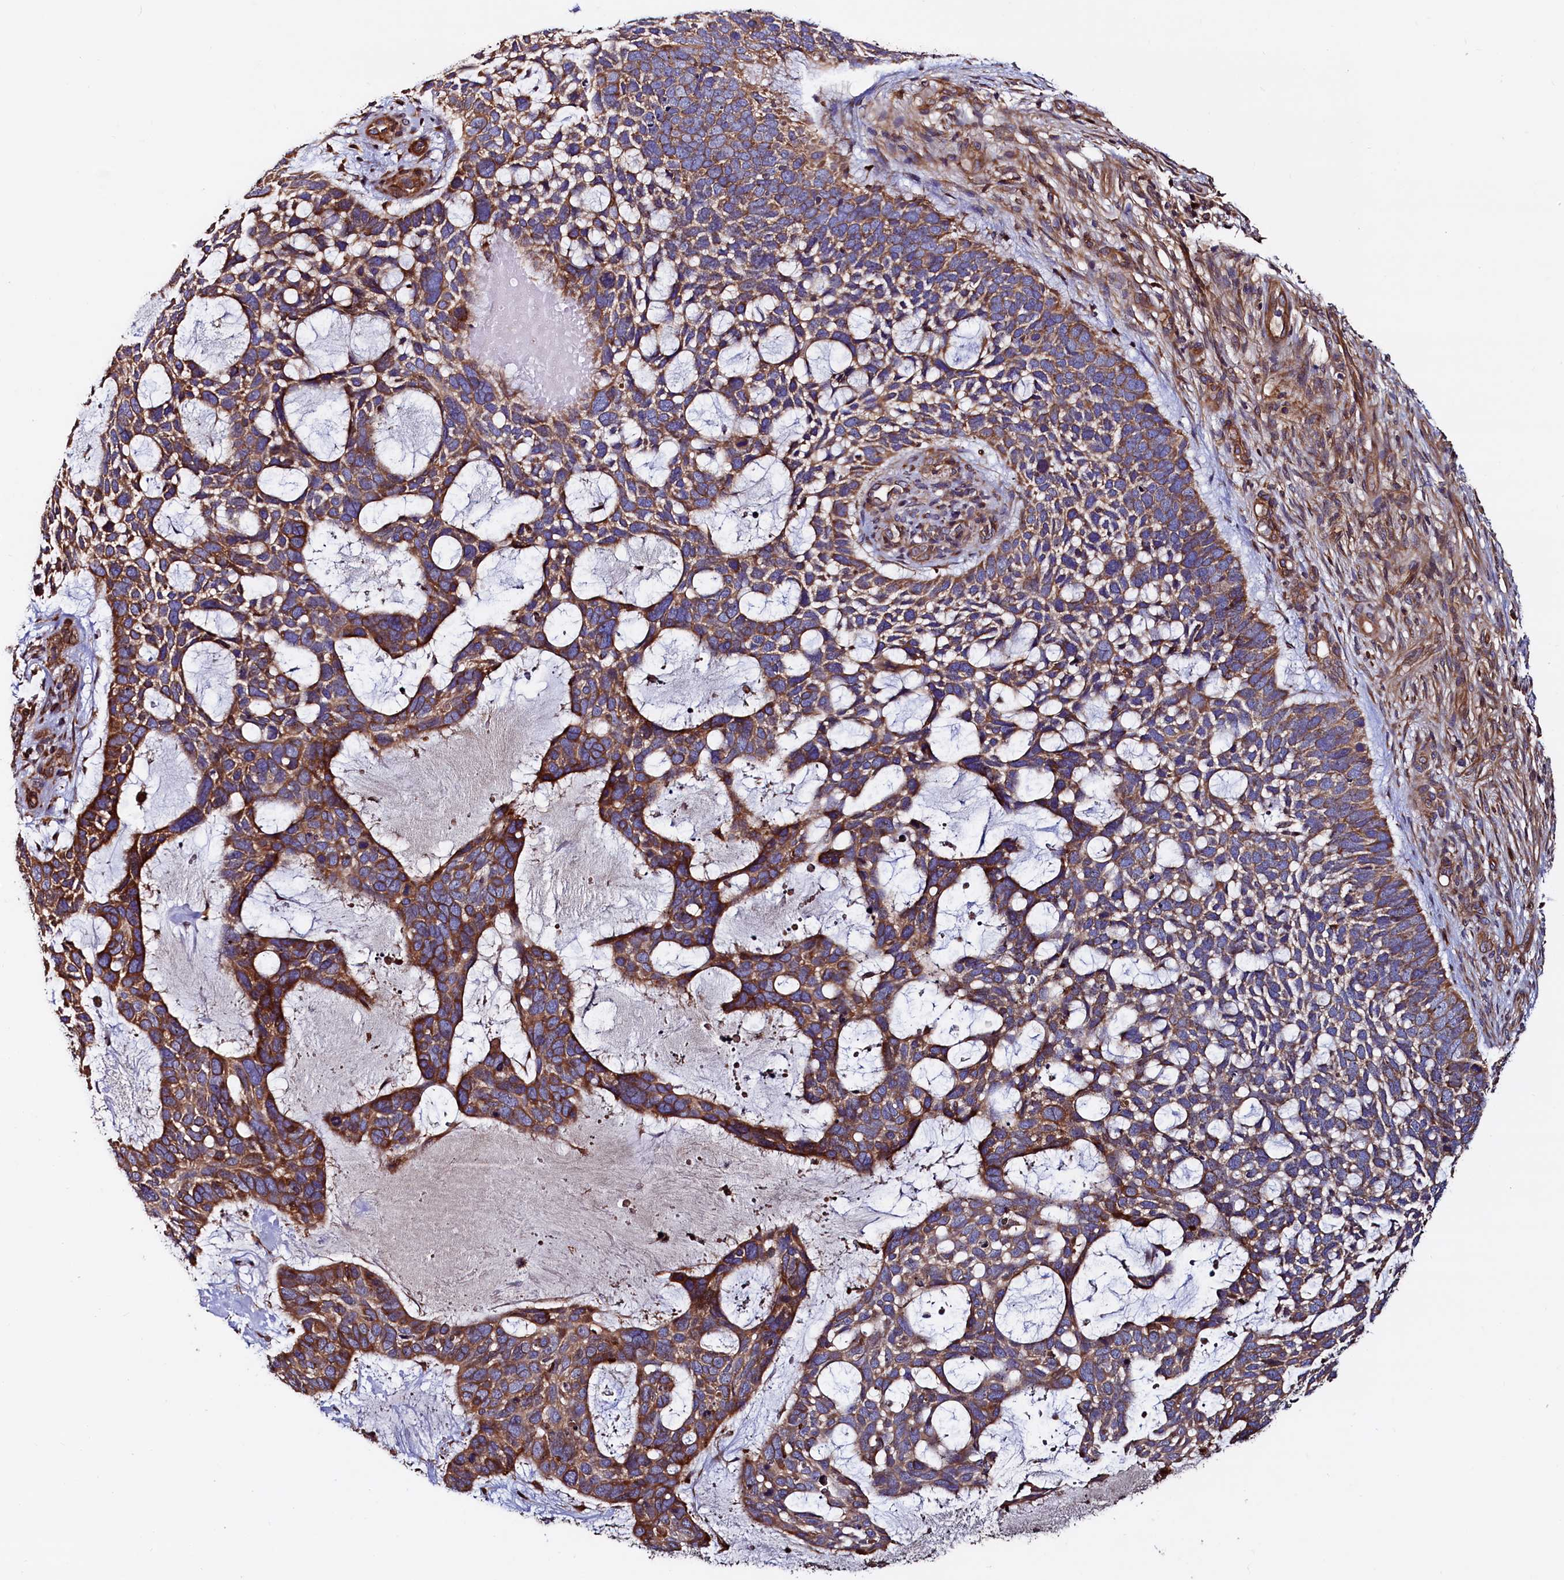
{"staining": {"intensity": "strong", "quantity": ">75%", "location": "cytoplasmic/membranous"}, "tissue": "skin cancer", "cell_type": "Tumor cells", "image_type": "cancer", "snomed": [{"axis": "morphology", "description": "Basal cell carcinoma"}, {"axis": "topography", "description": "Skin"}], "caption": "This photomicrograph displays IHC staining of skin basal cell carcinoma, with high strong cytoplasmic/membranous staining in about >75% of tumor cells.", "gene": "ATXN2L", "patient": {"sex": "male", "age": 88}}